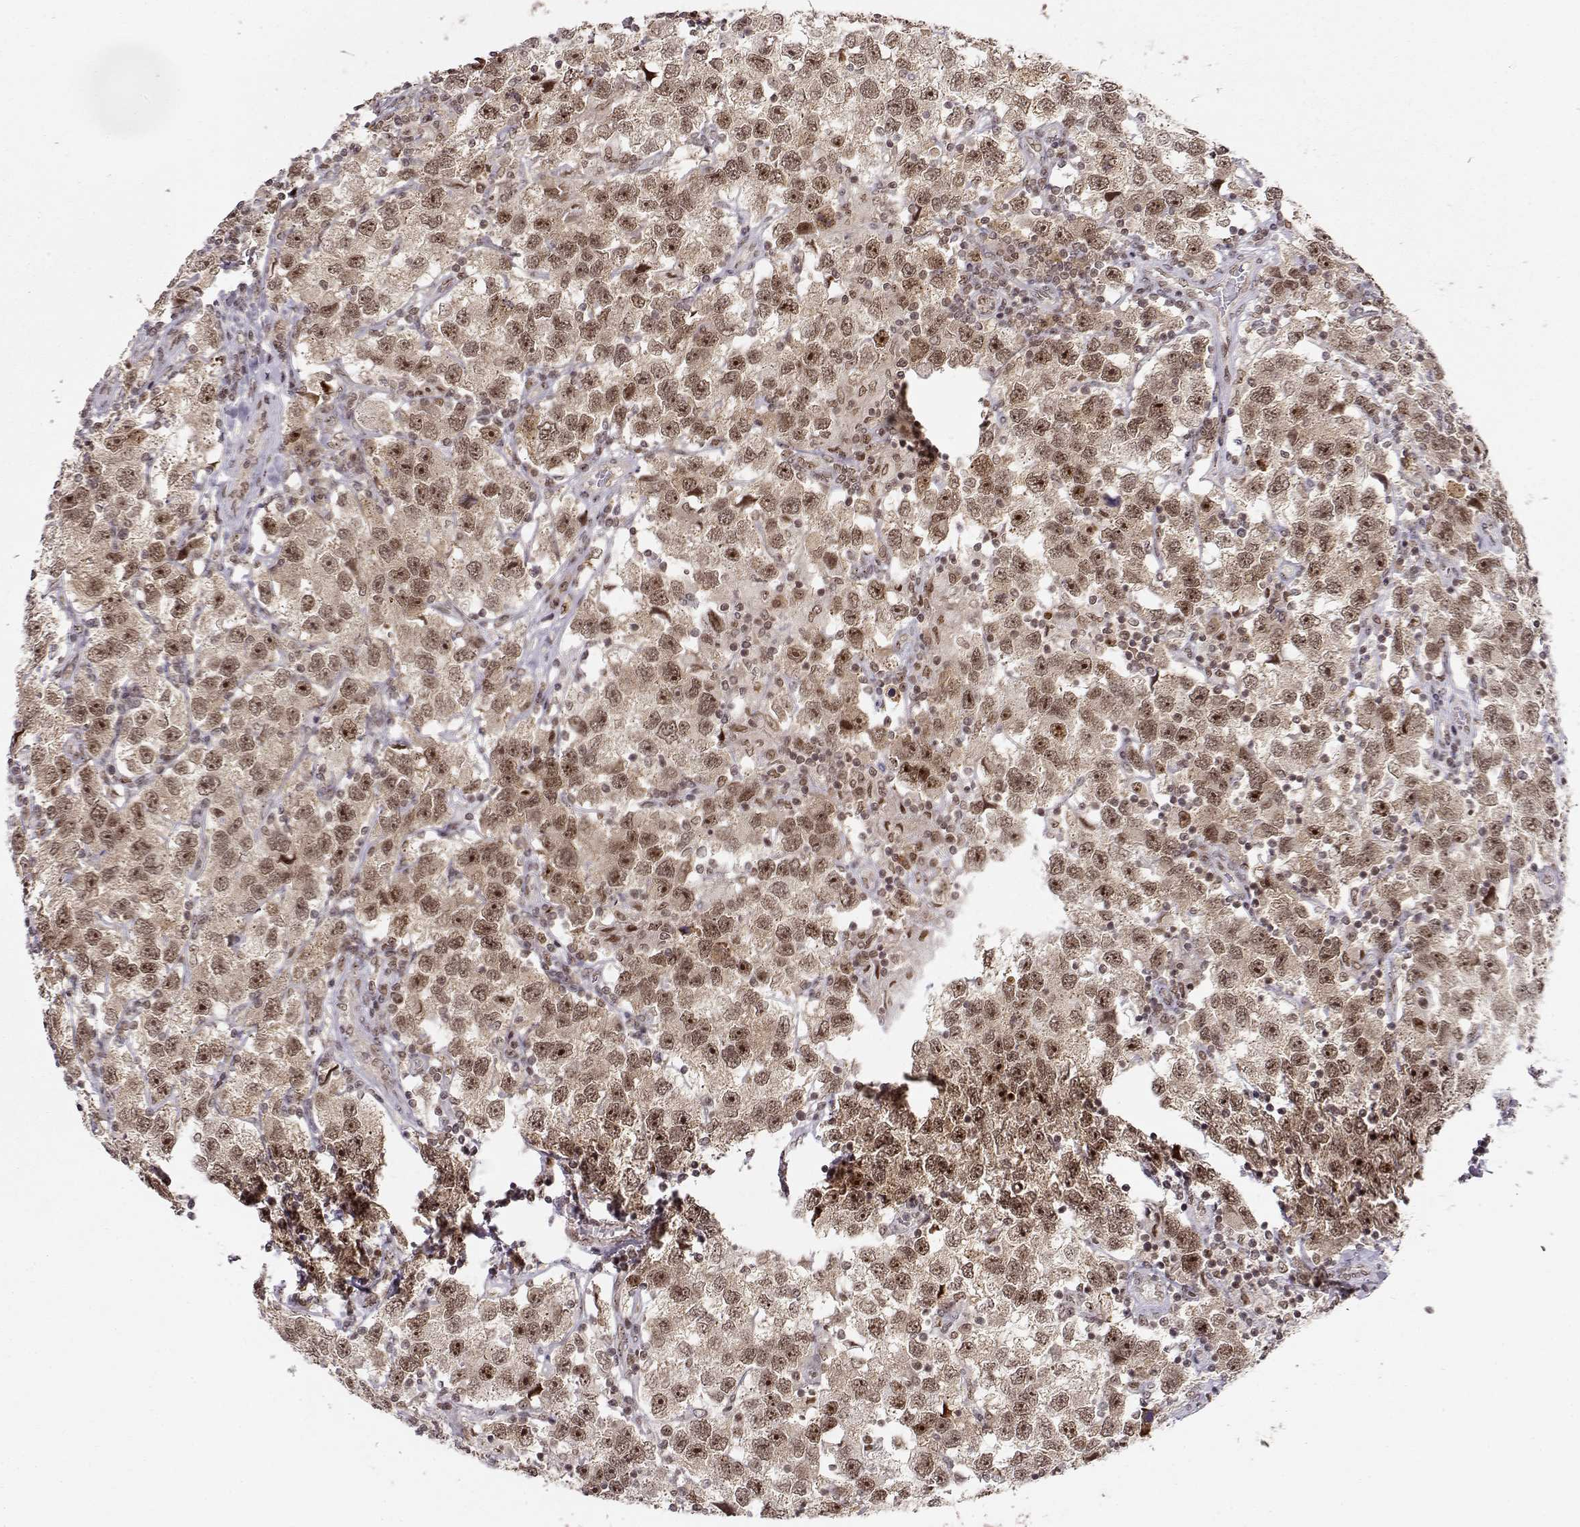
{"staining": {"intensity": "moderate", "quantity": ">75%", "location": "cytoplasmic/membranous,nuclear"}, "tissue": "testis cancer", "cell_type": "Tumor cells", "image_type": "cancer", "snomed": [{"axis": "morphology", "description": "Seminoma, NOS"}, {"axis": "topography", "description": "Testis"}], "caption": "The micrograph displays a brown stain indicating the presence of a protein in the cytoplasmic/membranous and nuclear of tumor cells in testis seminoma. (Stains: DAB in brown, nuclei in blue, Microscopy: brightfield microscopy at high magnification).", "gene": "CSNK2A1", "patient": {"sex": "male", "age": 26}}